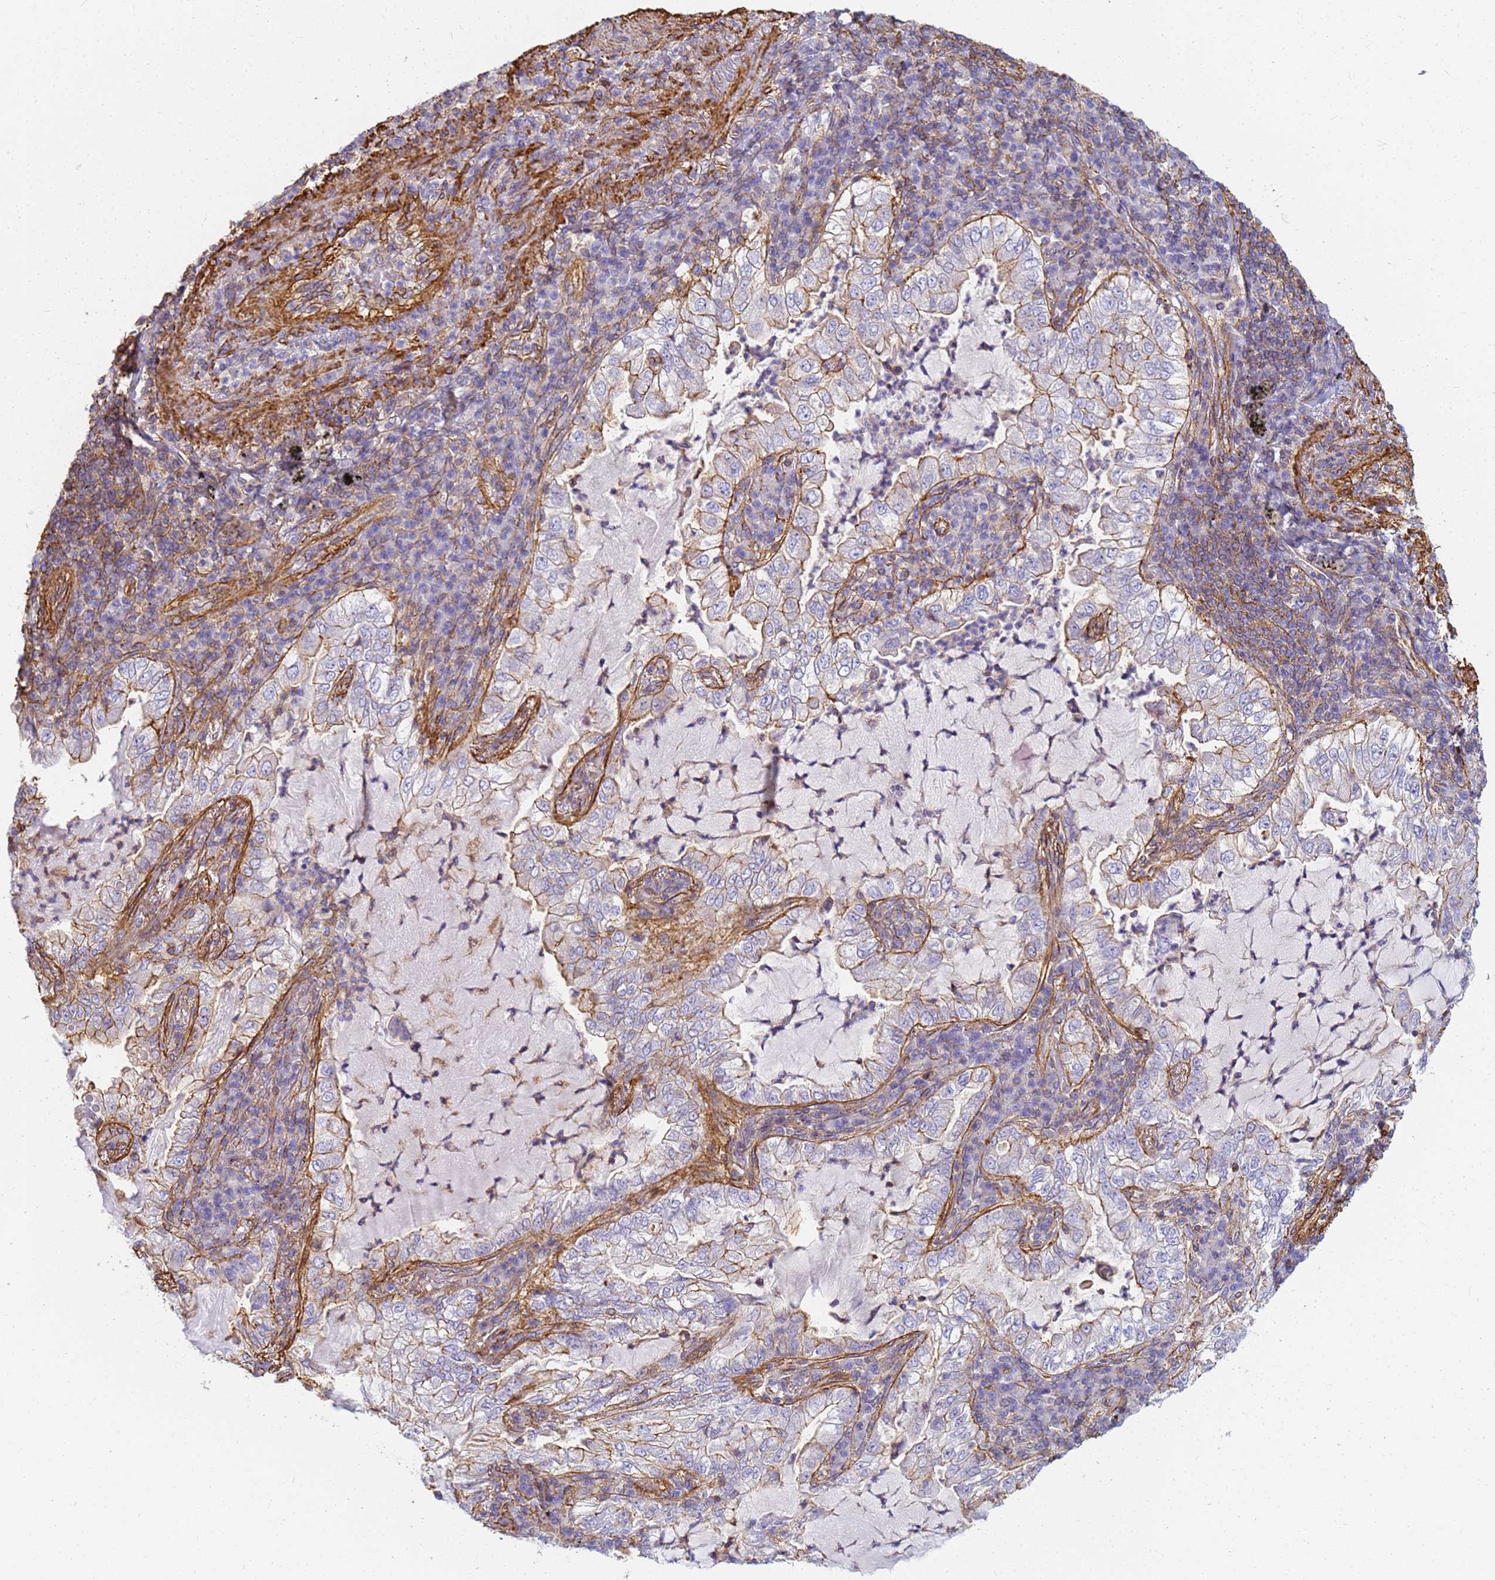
{"staining": {"intensity": "moderate", "quantity": "25%-75%", "location": "cytoplasmic/membranous"}, "tissue": "lung cancer", "cell_type": "Tumor cells", "image_type": "cancer", "snomed": [{"axis": "morphology", "description": "Adenocarcinoma, NOS"}, {"axis": "topography", "description": "Lung"}], "caption": "Immunohistochemistry staining of adenocarcinoma (lung), which demonstrates medium levels of moderate cytoplasmic/membranous expression in approximately 25%-75% of tumor cells indicating moderate cytoplasmic/membranous protein staining. The staining was performed using DAB (3,3'-diaminobenzidine) (brown) for protein detection and nuclei were counterstained in hematoxylin (blue).", "gene": "TPM1", "patient": {"sex": "female", "age": 73}}